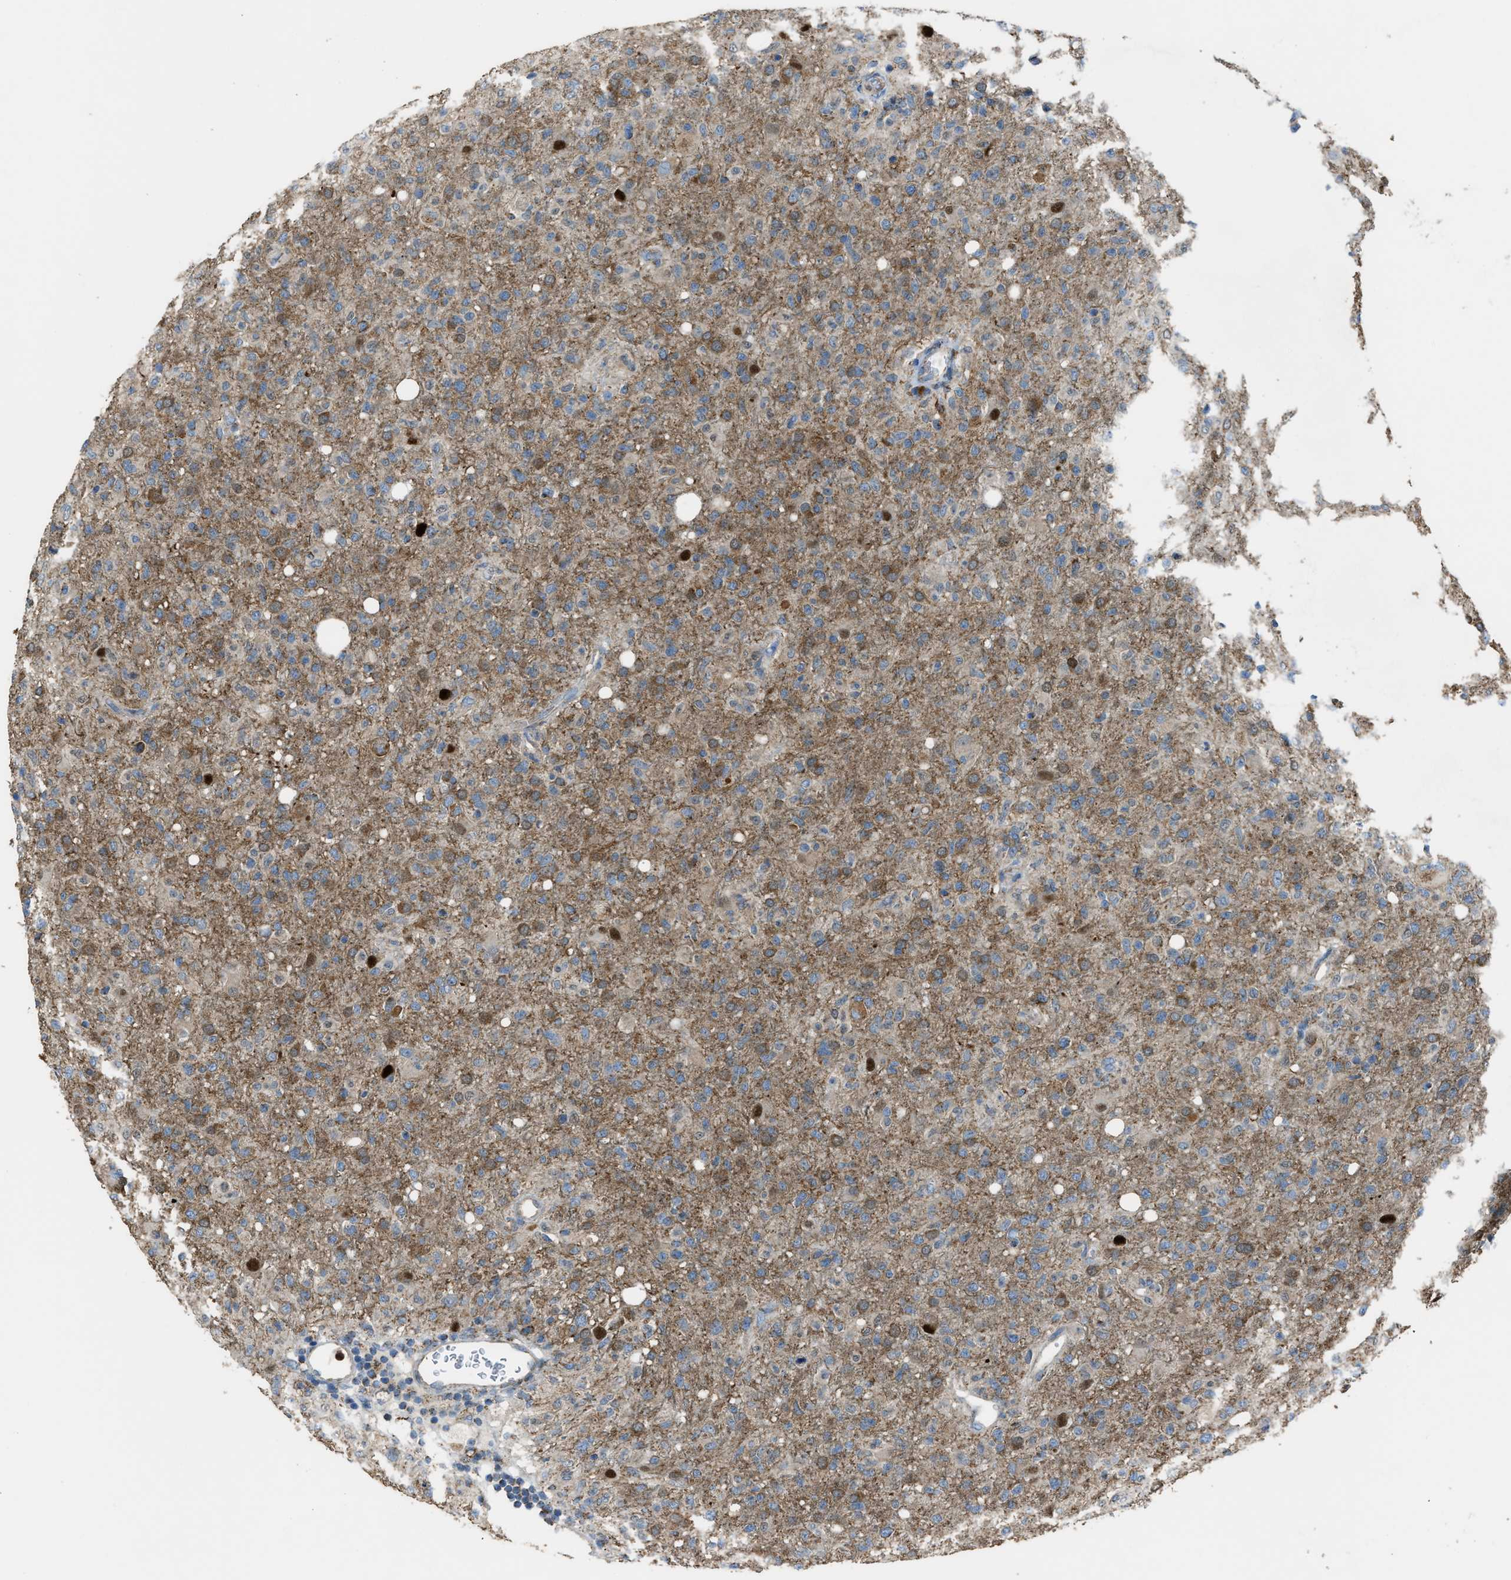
{"staining": {"intensity": "moderate", "quantity": ">75%", "location": "cytoplasmic/membranous"}, "tissue": "glioma", "cell_type": "Tumor cells", "image_type": "cancer", "snomed": [{"axis": "morphology", "description": "Glioma, malignant, High grade"}, {"axis": "topography", "description": "Brain"}], "caption": "About >75% of tumor cells in human malignant glioma (high-grade) show moderate cytoplasmic/membranous protein staining as visualized by brown immunohistochemical staining.", "gene": "SLC25A11", "patient": {"sex": "female", "age": 57}}